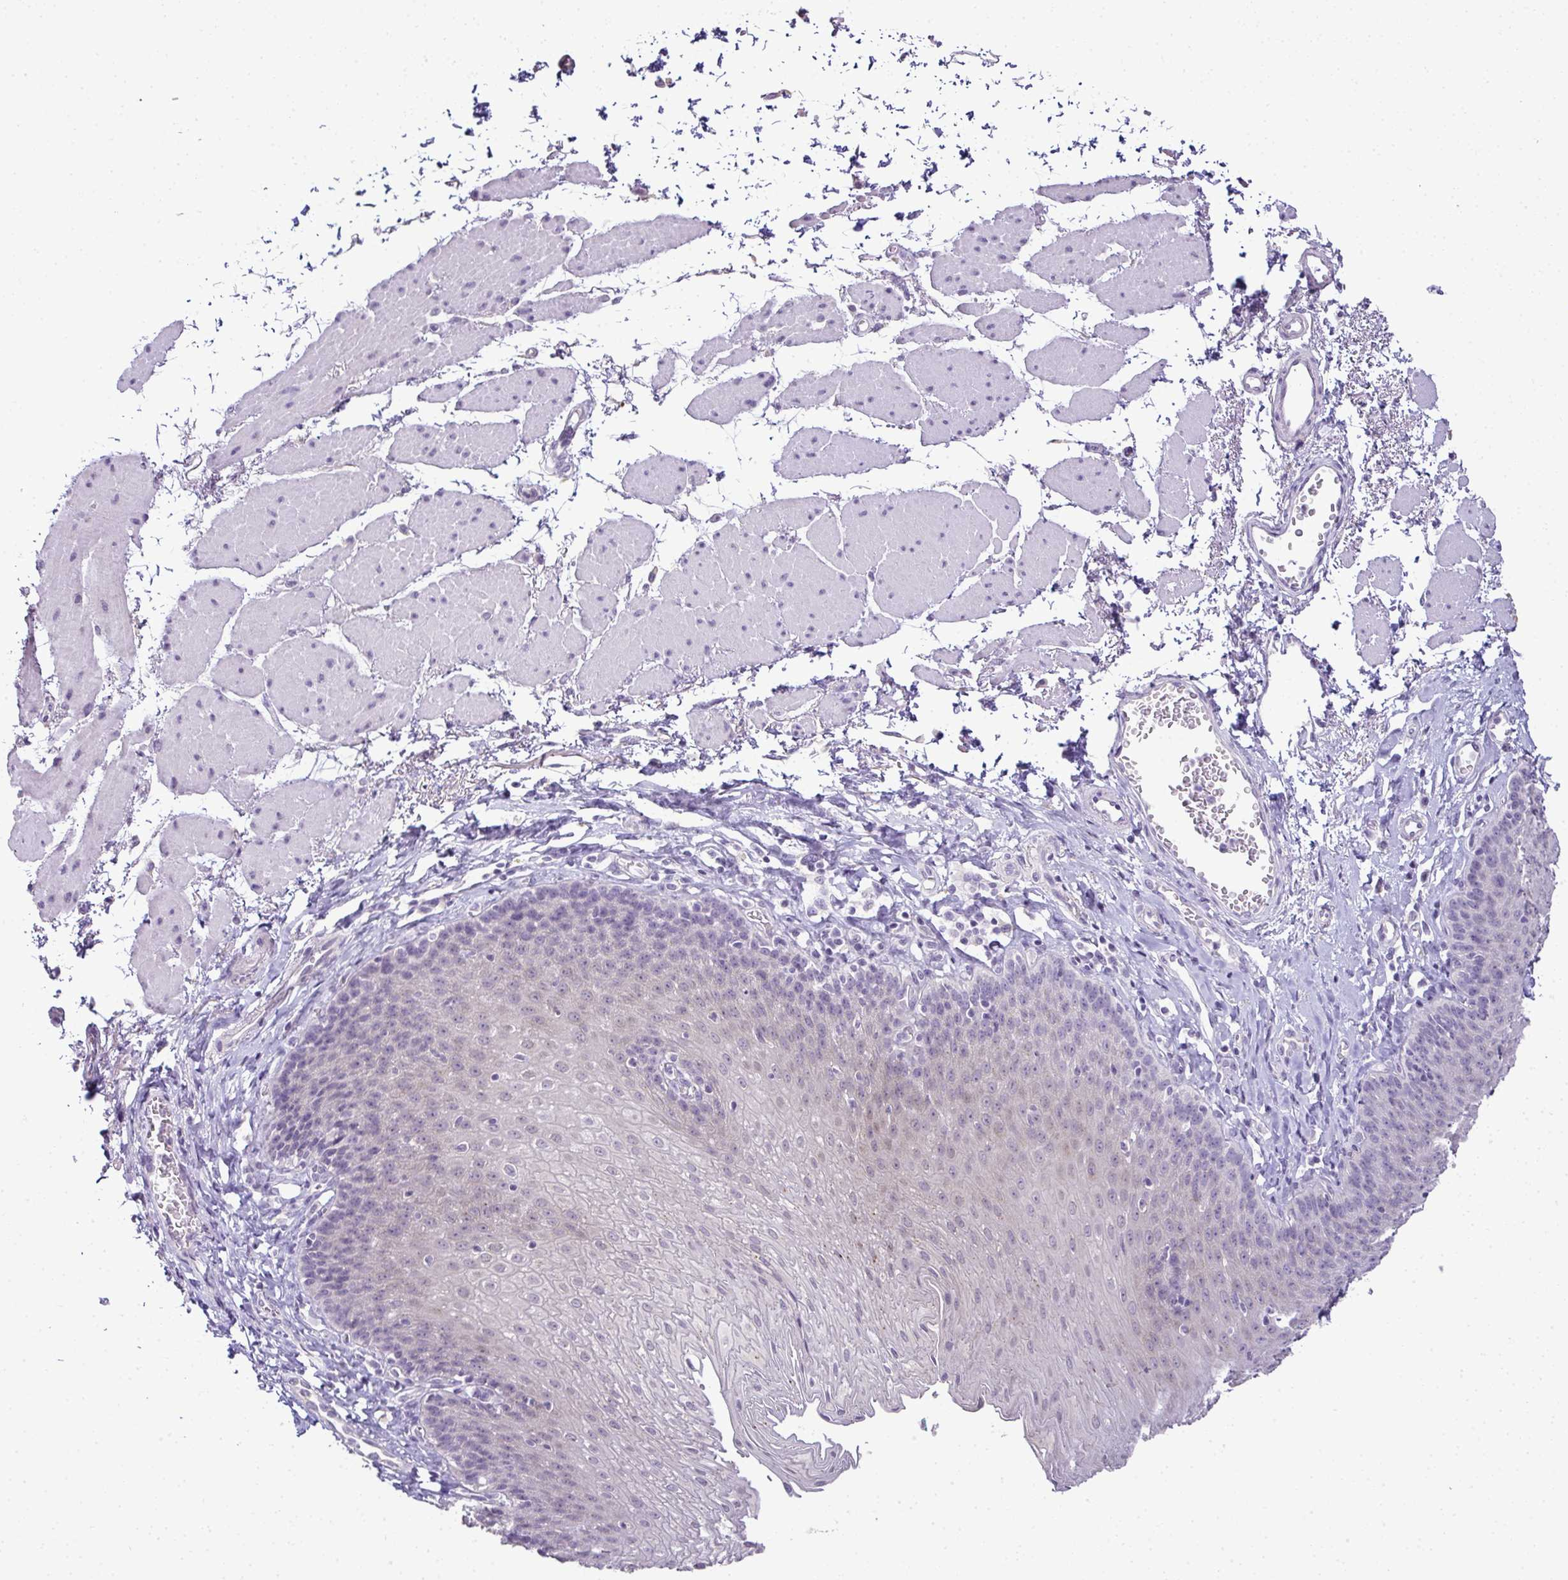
{"staining": {"intensity": "negative", "quantity": "none", "location": "none"}, "tissue": "esophagus", "cell_type": "Squamous epithelial cells", "image_type": "normal", "snomed": [{"axis": "morphology", "description": "Normal tissue, NOS"}, {"axis": "topography", "description": "Esophagus"}], "caption": "This is an IHC photomicrograph of benign human esophagus. There is no positivity in squamous epithelial cells.", "gene": "CMPK1", "patient": {"sex": "female", "age": 81}}